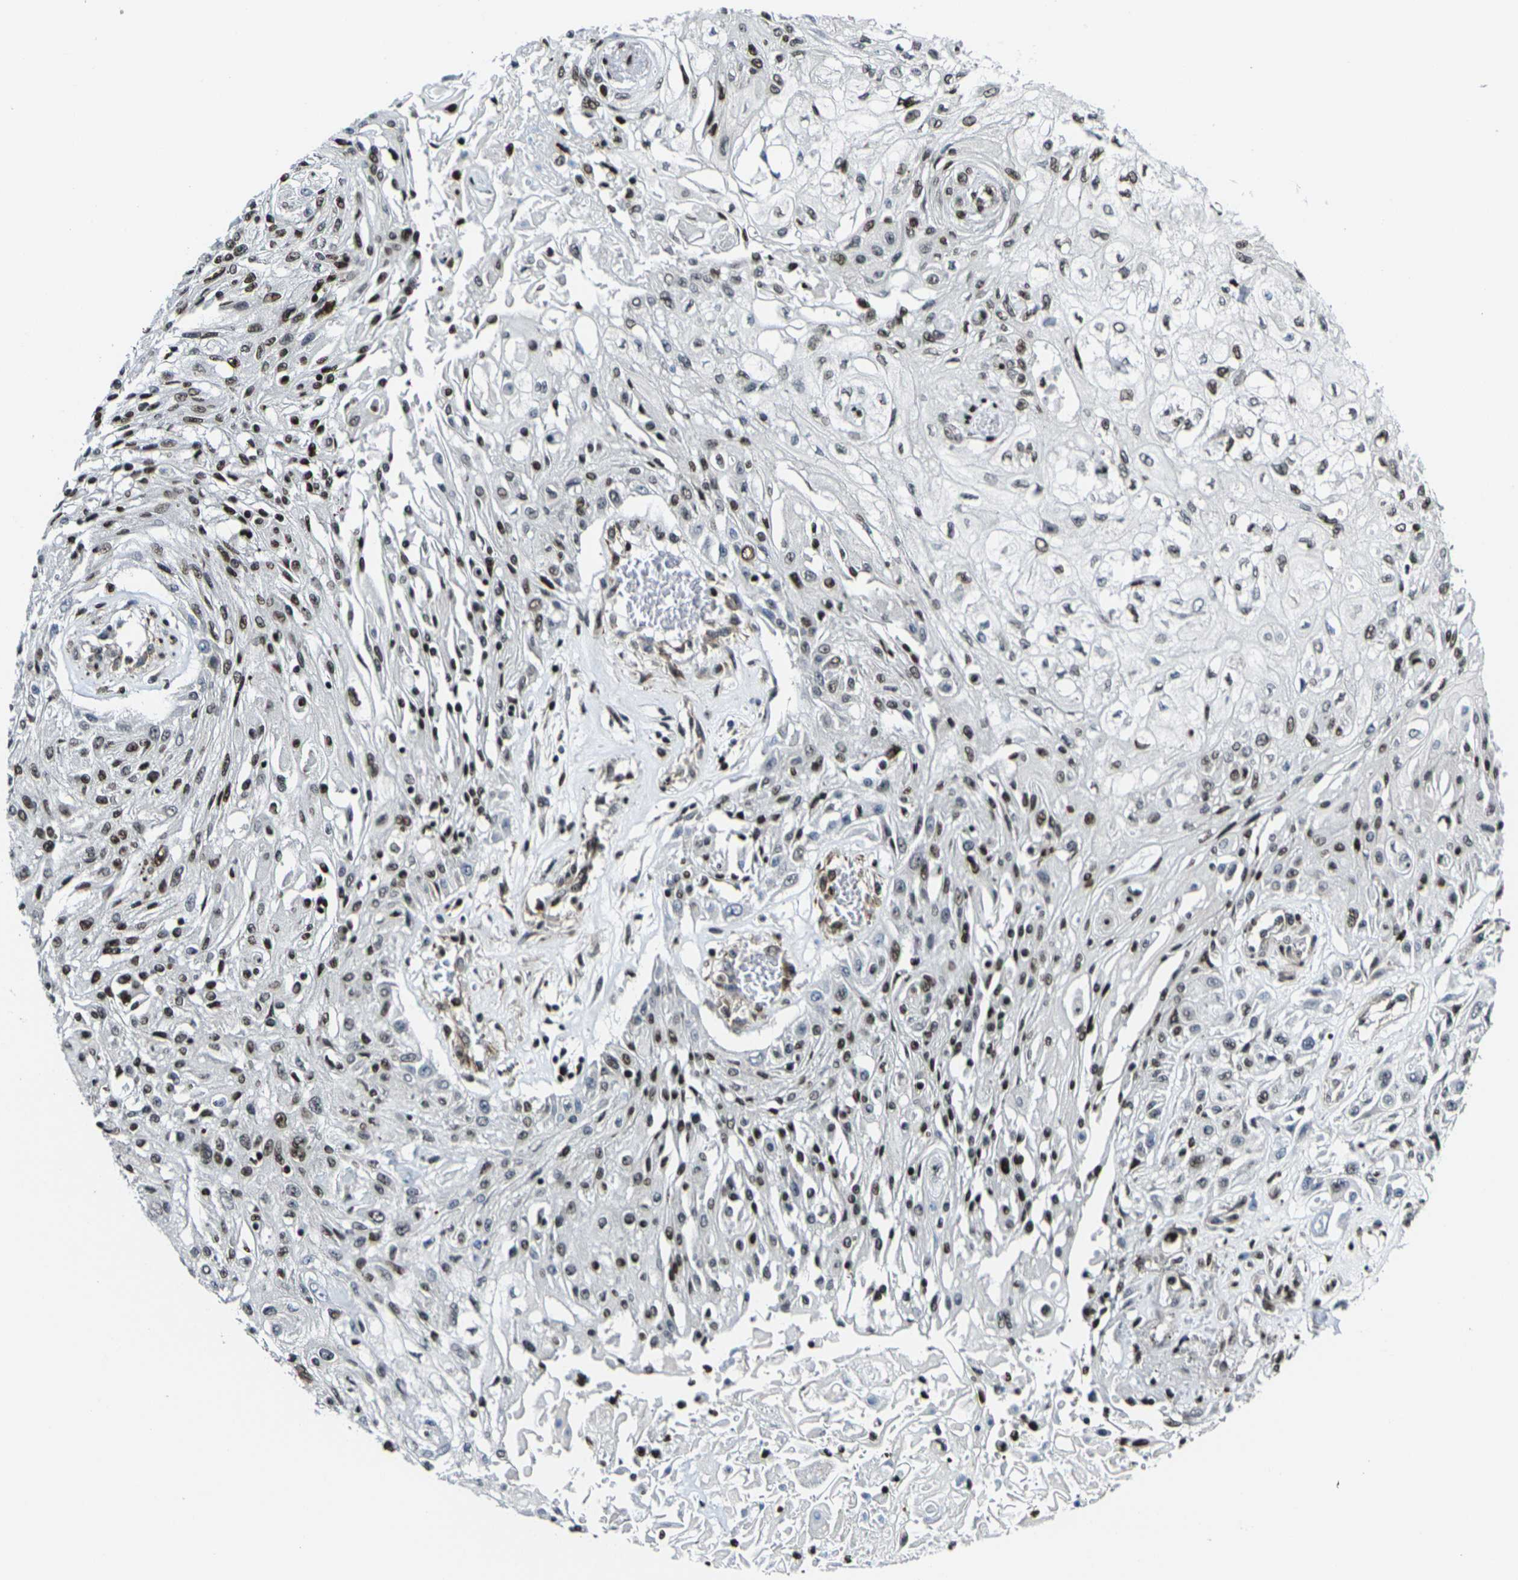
{"staining": {"intensity": "moderate", "quantity": "<25%", "location": "nuclear"}, "tissue": "skin cancer", "cell_type": "Tumor cells", "image_type": "cancer", "snomed": [{"axis": "morphology", "description": "Squamous cell carcinoma, NOS"}, {"axis": "topography", "description": "Skin"}], "caption": "Immunohistochemistry staining of squamous cell carcinoma (skin), which reveals low levels of moderate nuclear expression in about <25% of tumor cells indicating moderate nuclear protein staining. The staining was performed using DAB (3,3'-diaminobenzidine) (brown) for protein detection and nuclei were counterstained in hematoxylin (blue).", "gene": "H1-10", "patient": {"sex": "male", "age": 75}}